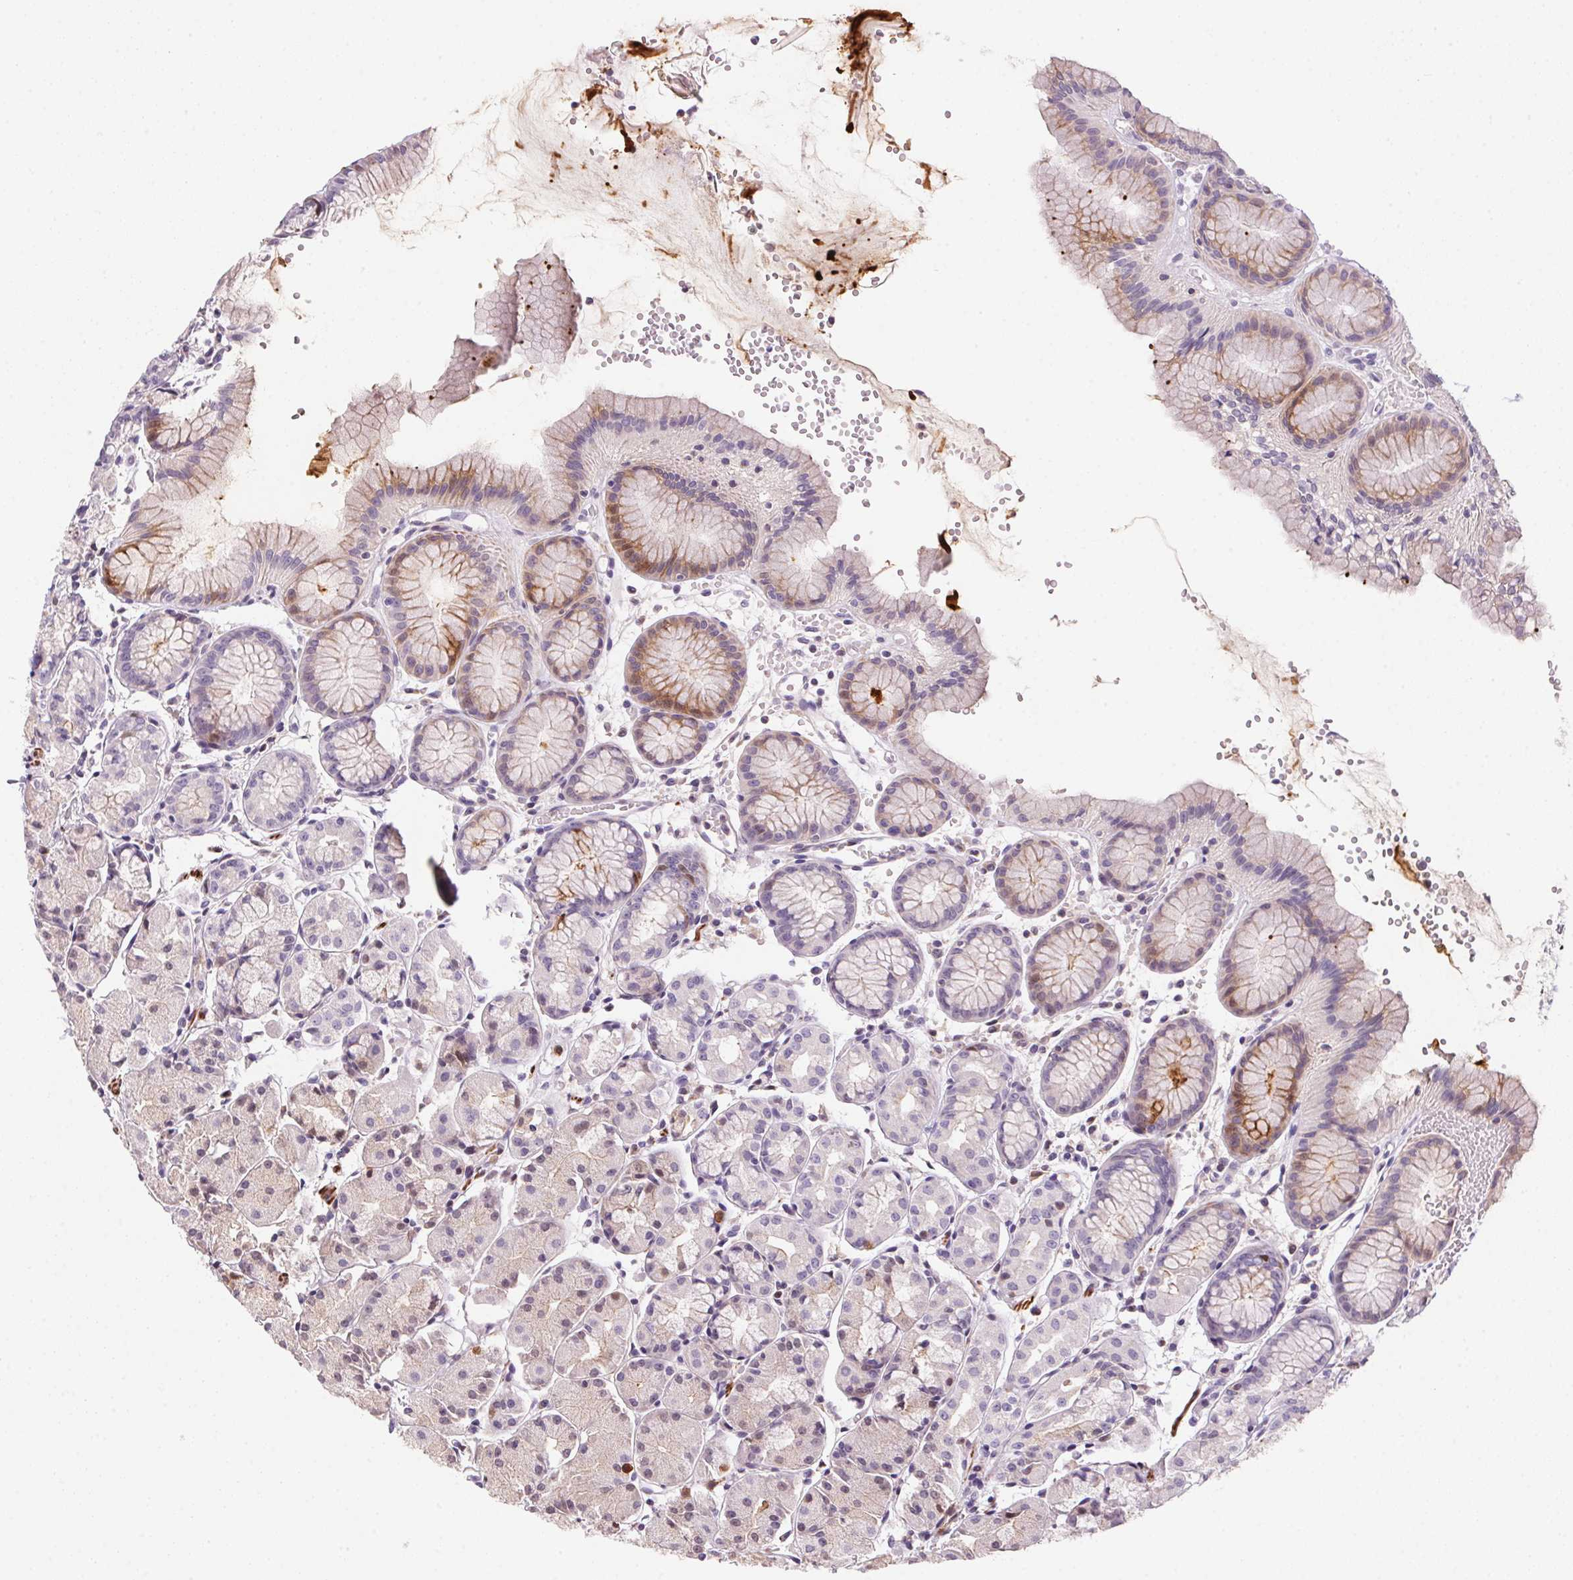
{"staining": {"intensity": "strong", "quantity": "<25%", "location": "cytoplasmic/membranous"}, "tissue": "stomach", "cell_type": "Glandular cells", "image_type": "normal", "snomed": [{"axis": "morphology", "description": "Normal tissue, NOS"}, {"axis": "topography", "description": "Stomach, upper"}], "caption": "Glandular cells display medium levels of strong cytoplasmic/membranous staining in about <25% of cells in normal human stomach.", "gene": "ECPAS", "patient": {"sex": "male", "age": 47}}